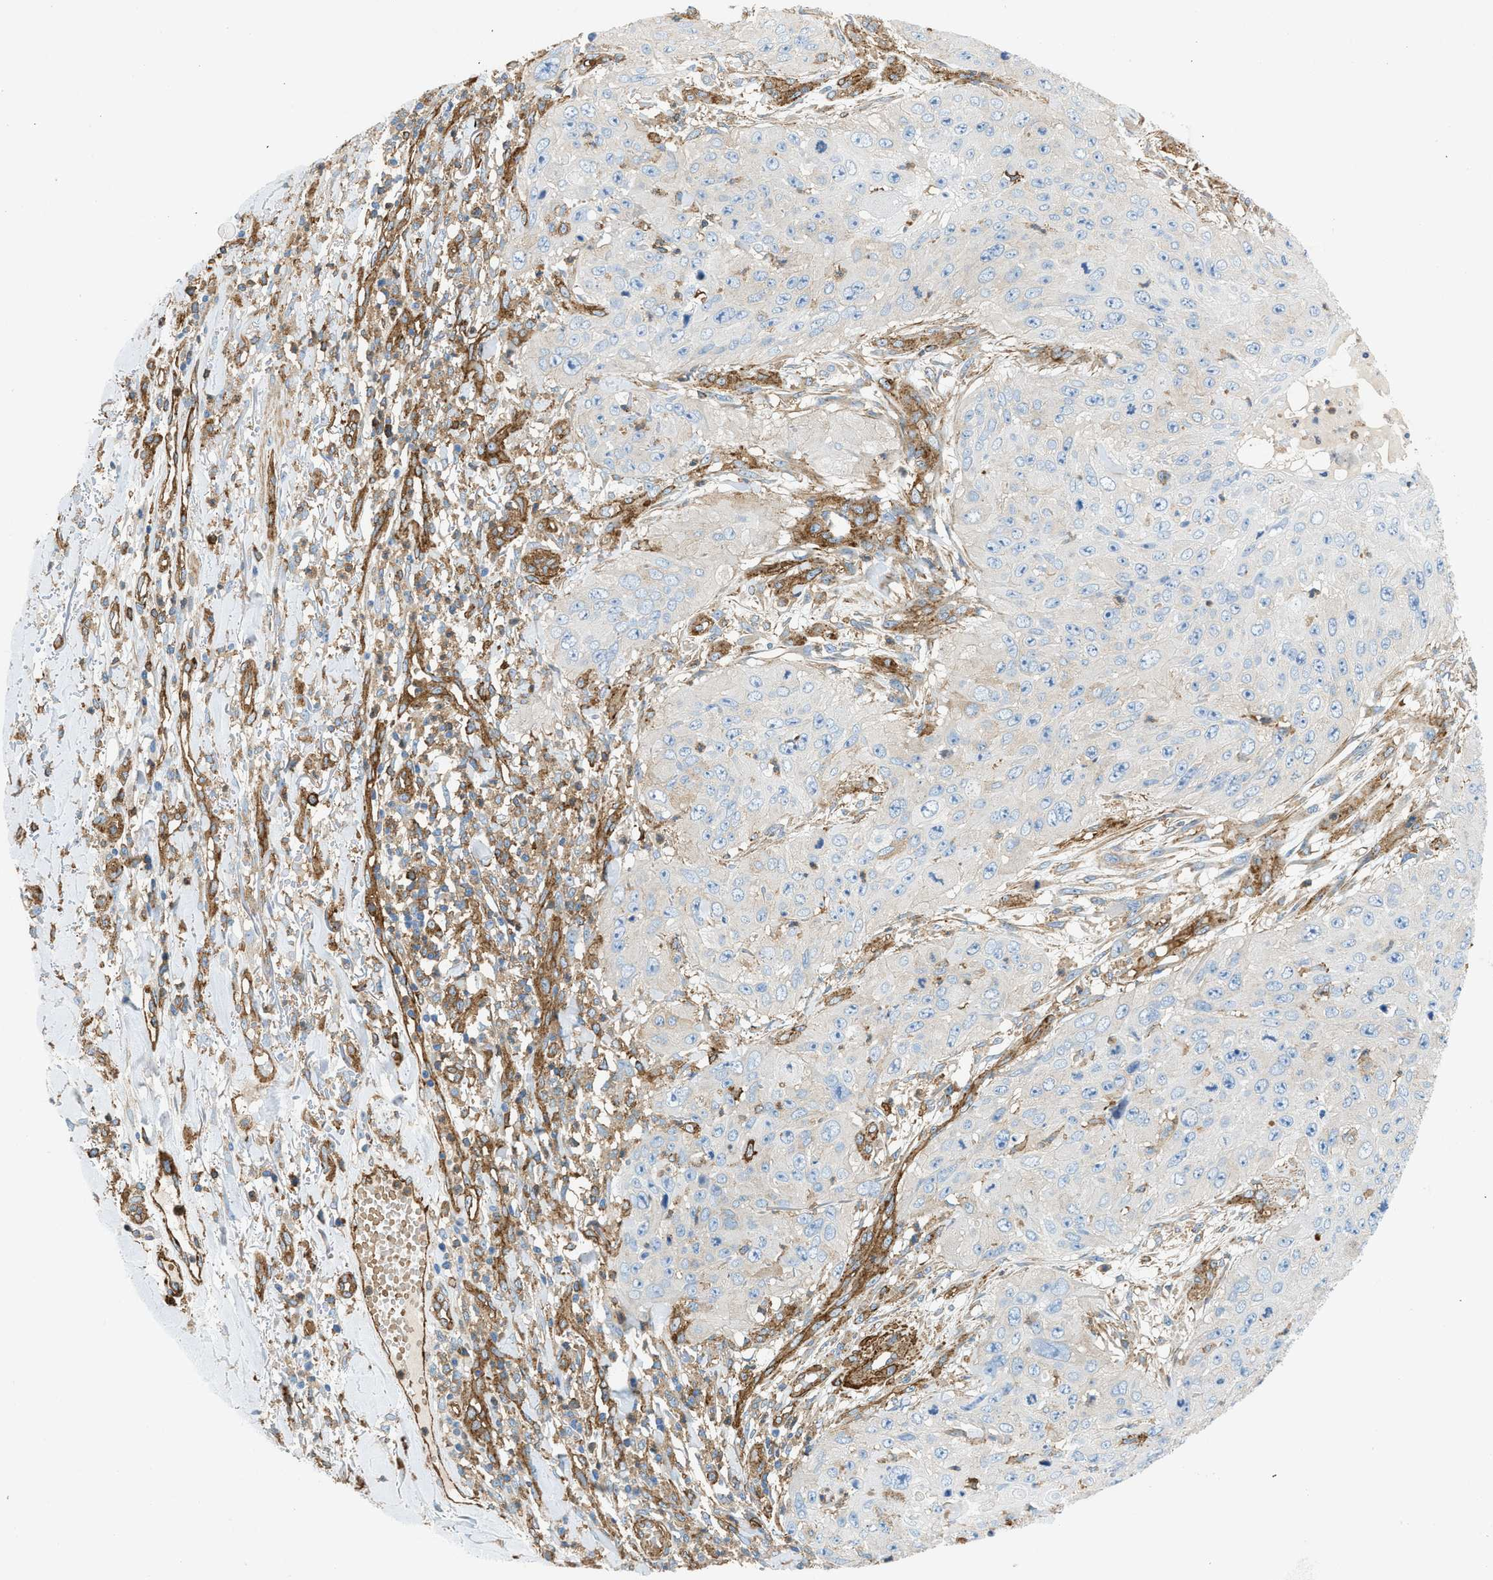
{"staining": {"intensity": "negative", "quantity": "none", "location": "none"}, "tissue": "skin cancer", "cell_type": "Tumor cells", "image_type": "cancer", "snomed": [{"axis": "morphology", "description": "Squamous cell carcinoma, NOS"}, {"axis": "topography", "description": "Skin"}], "caption": "Immunohistochemistry photomicrograph of human skin squamous cell carcinoma stained for a protein (brown), which shows no positivity in tumor cells.", "gene": "HIP1", "patient": {"sex": "female", "age": 80}}